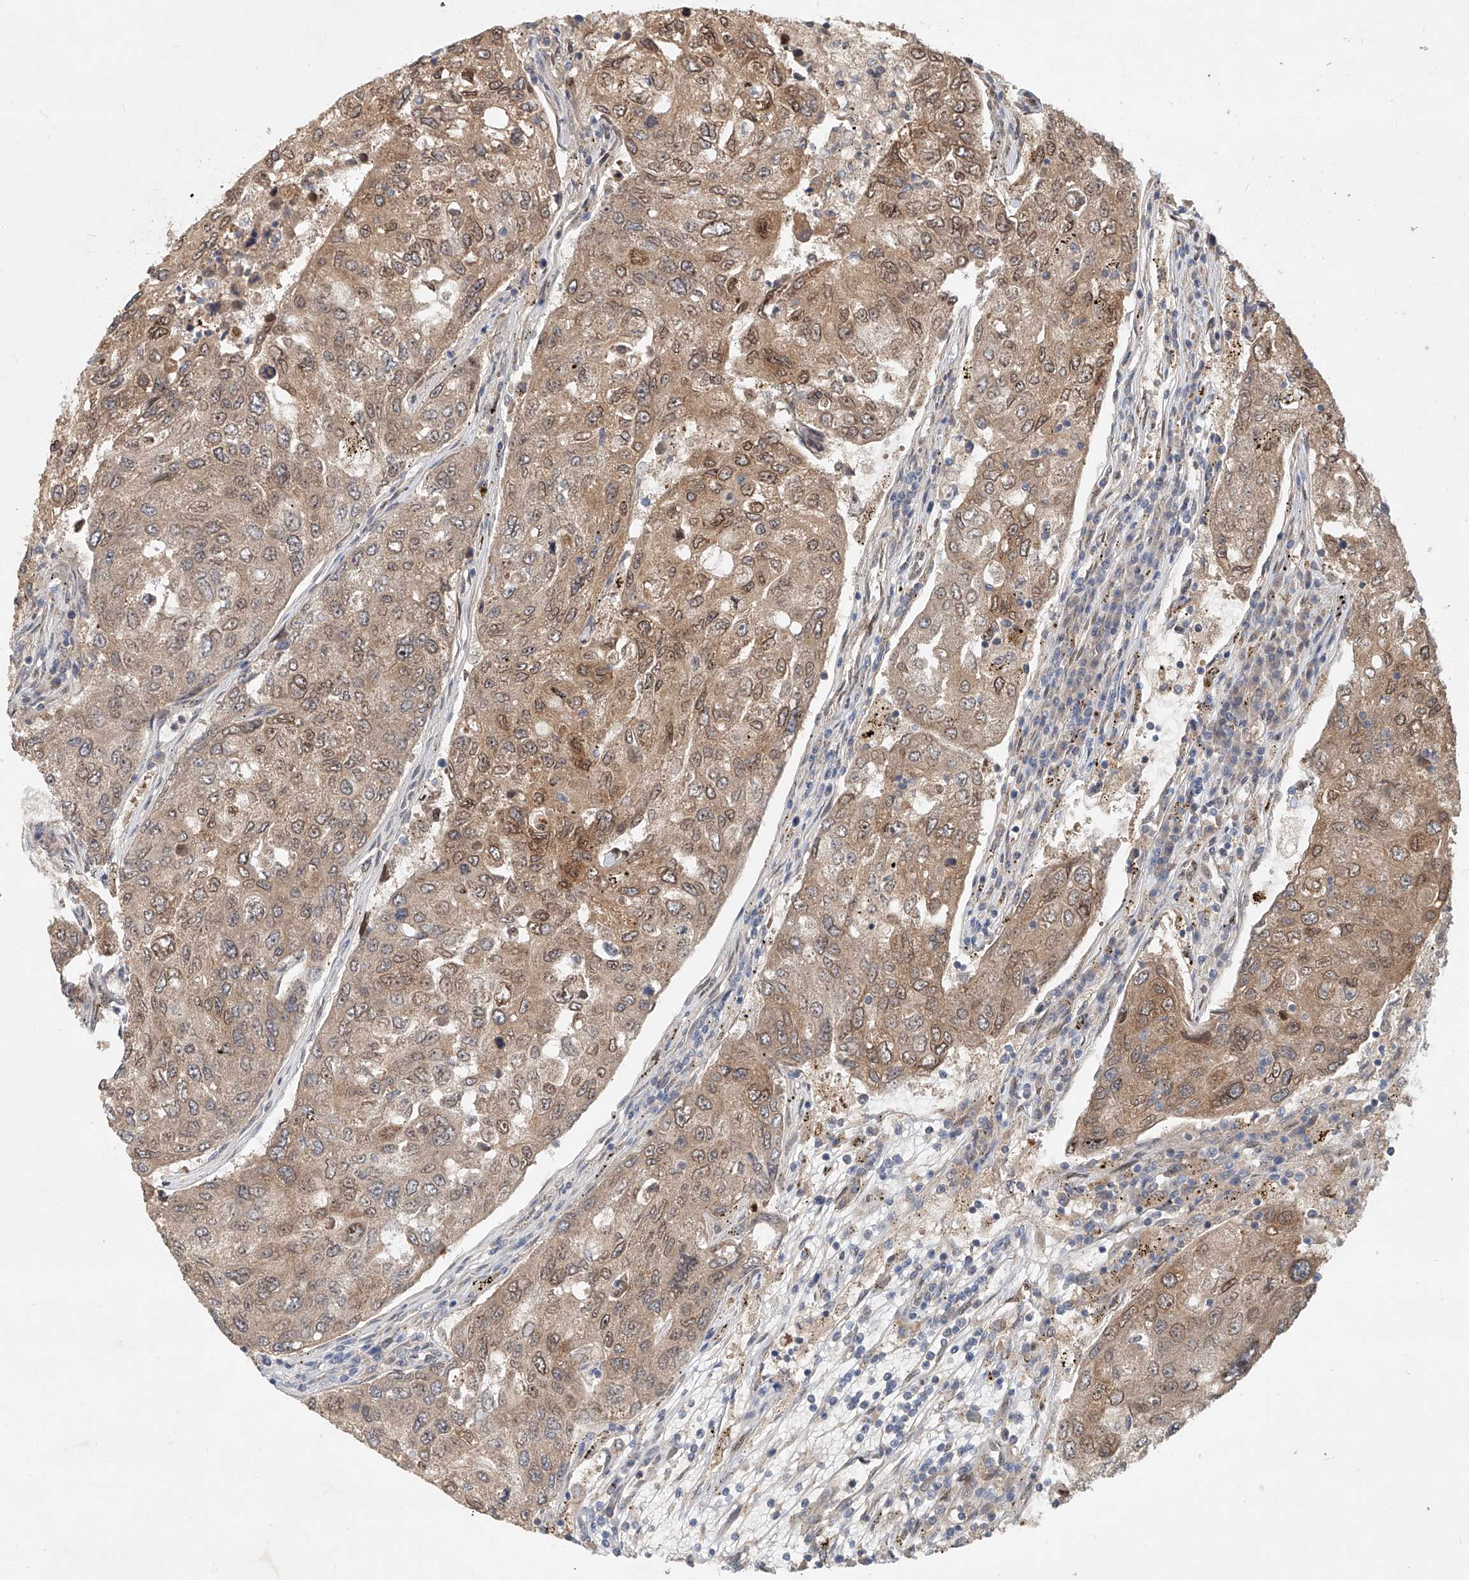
{"staining": {"intensity": "moderate", "quantity": ">75%", "location": "cytoplasmic/membranous,nuclear"}, "tissue": "urothelial cancer", "cell_type": "Tumor cells", "image_type": "cancer", "snomed": [{"axis": "morphology", "description": "Urothelial carcinoma, High grade"}, {"axis": "topography", "description": "Lymph node"}, {"axis": "topography", "description": "Urinary bladder"}], "caption": "A micrograph showing moderate cytoplasmic/membranous and nuclear expression in about >75% of tumor cells in urothelial cancer, as visualized by brown immunohistochemical staining.", "gene": "SASH1", "patient": {"sex": "male", "age": 51}}